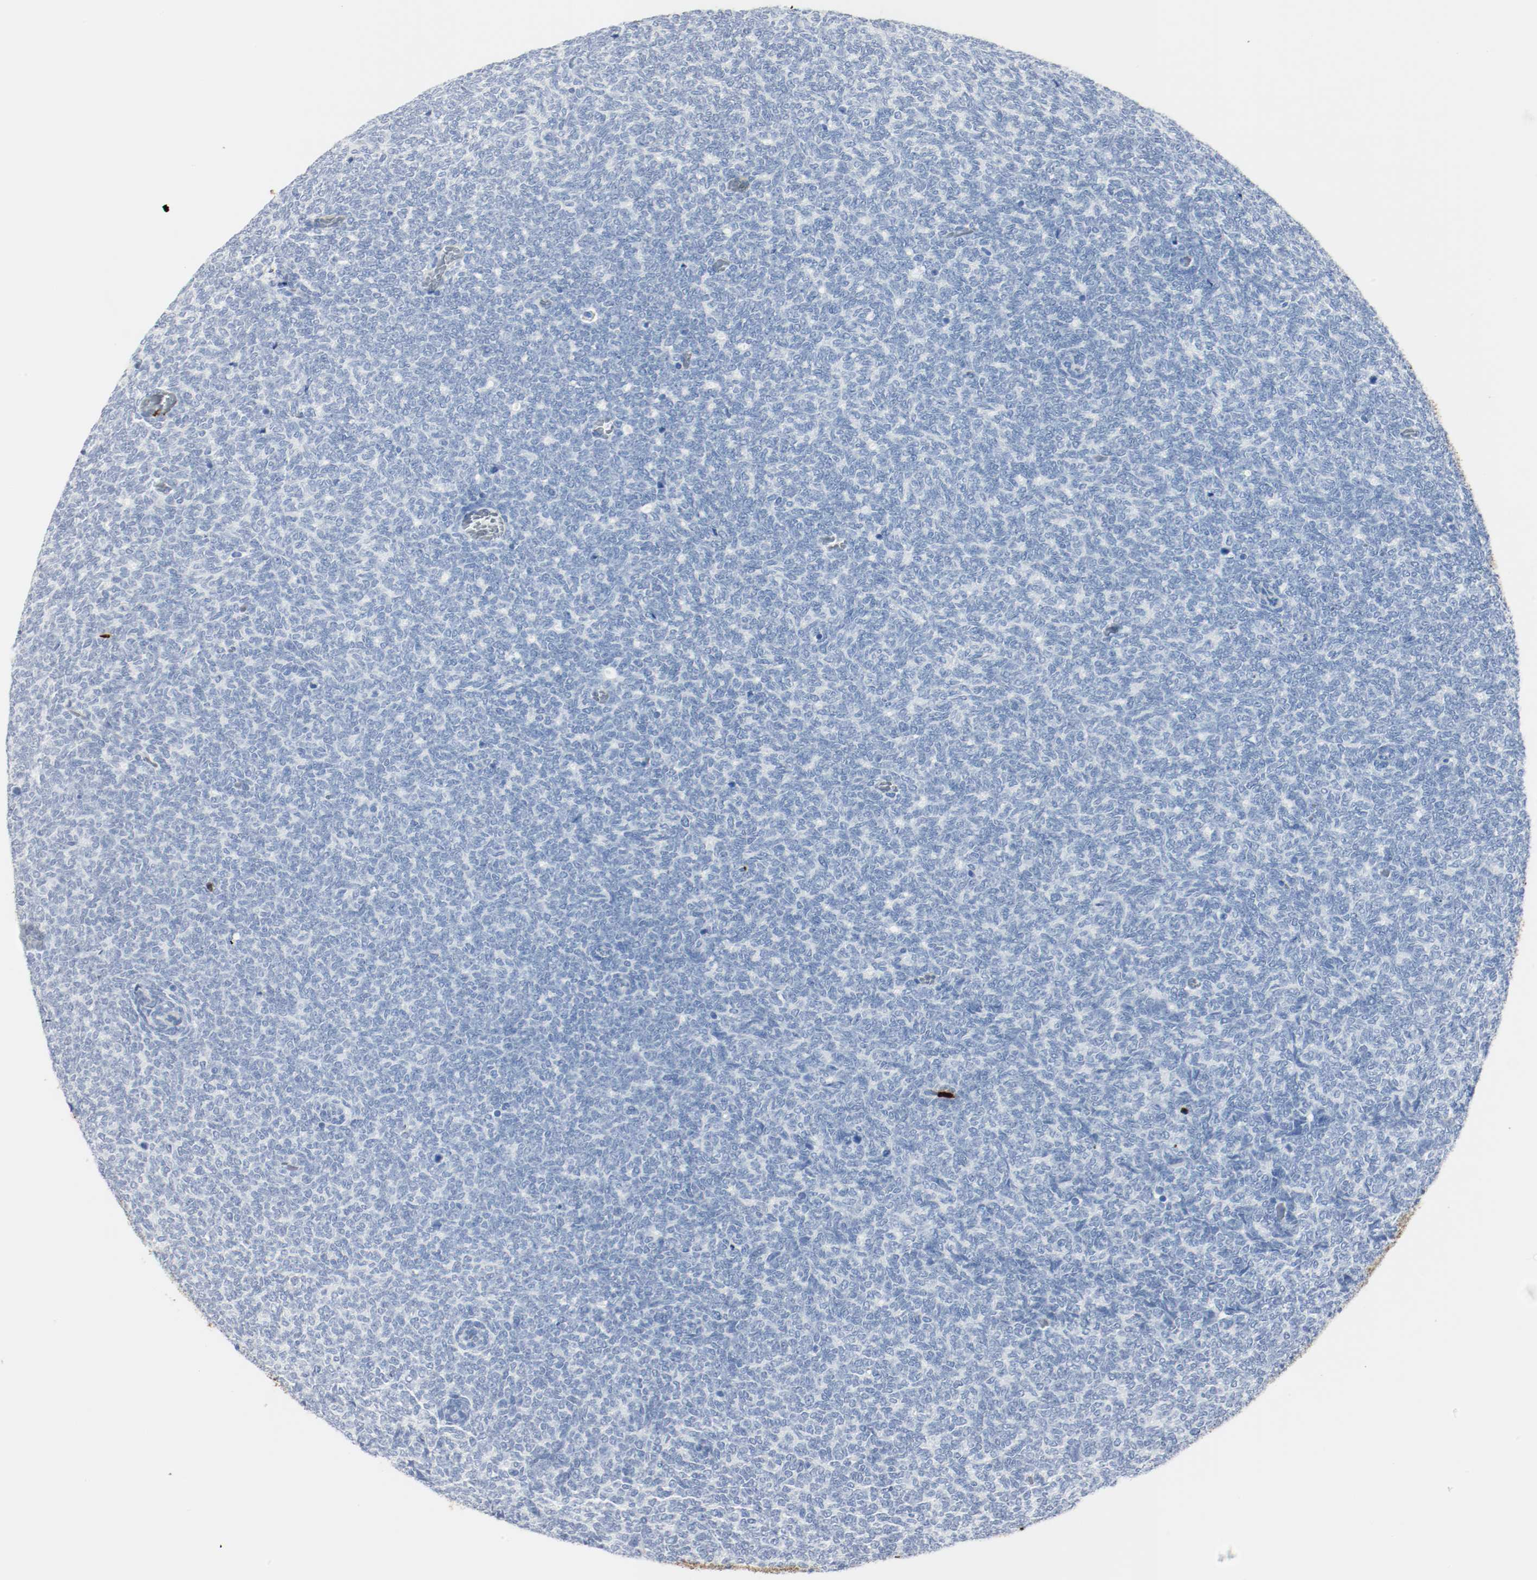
{"staining": {"intensity": "negative", "quantity": "none", "location": "none"}, "tissue": "renal cancer", "cell_type": "Tumor cells", "image_type": "cancer", "snomed": [{"axis": "morphology", "description": "Neoplasm, malignant, NOS"}, {"axis": "topography", "description": "Kidney"}], "caption": "Immunohistochemical staining of renal neoplasm (malignant) demonstrates no significant staining in tumor cells.", "gene": "S100A9", "patient": {"sex": "male", "age": 28}}